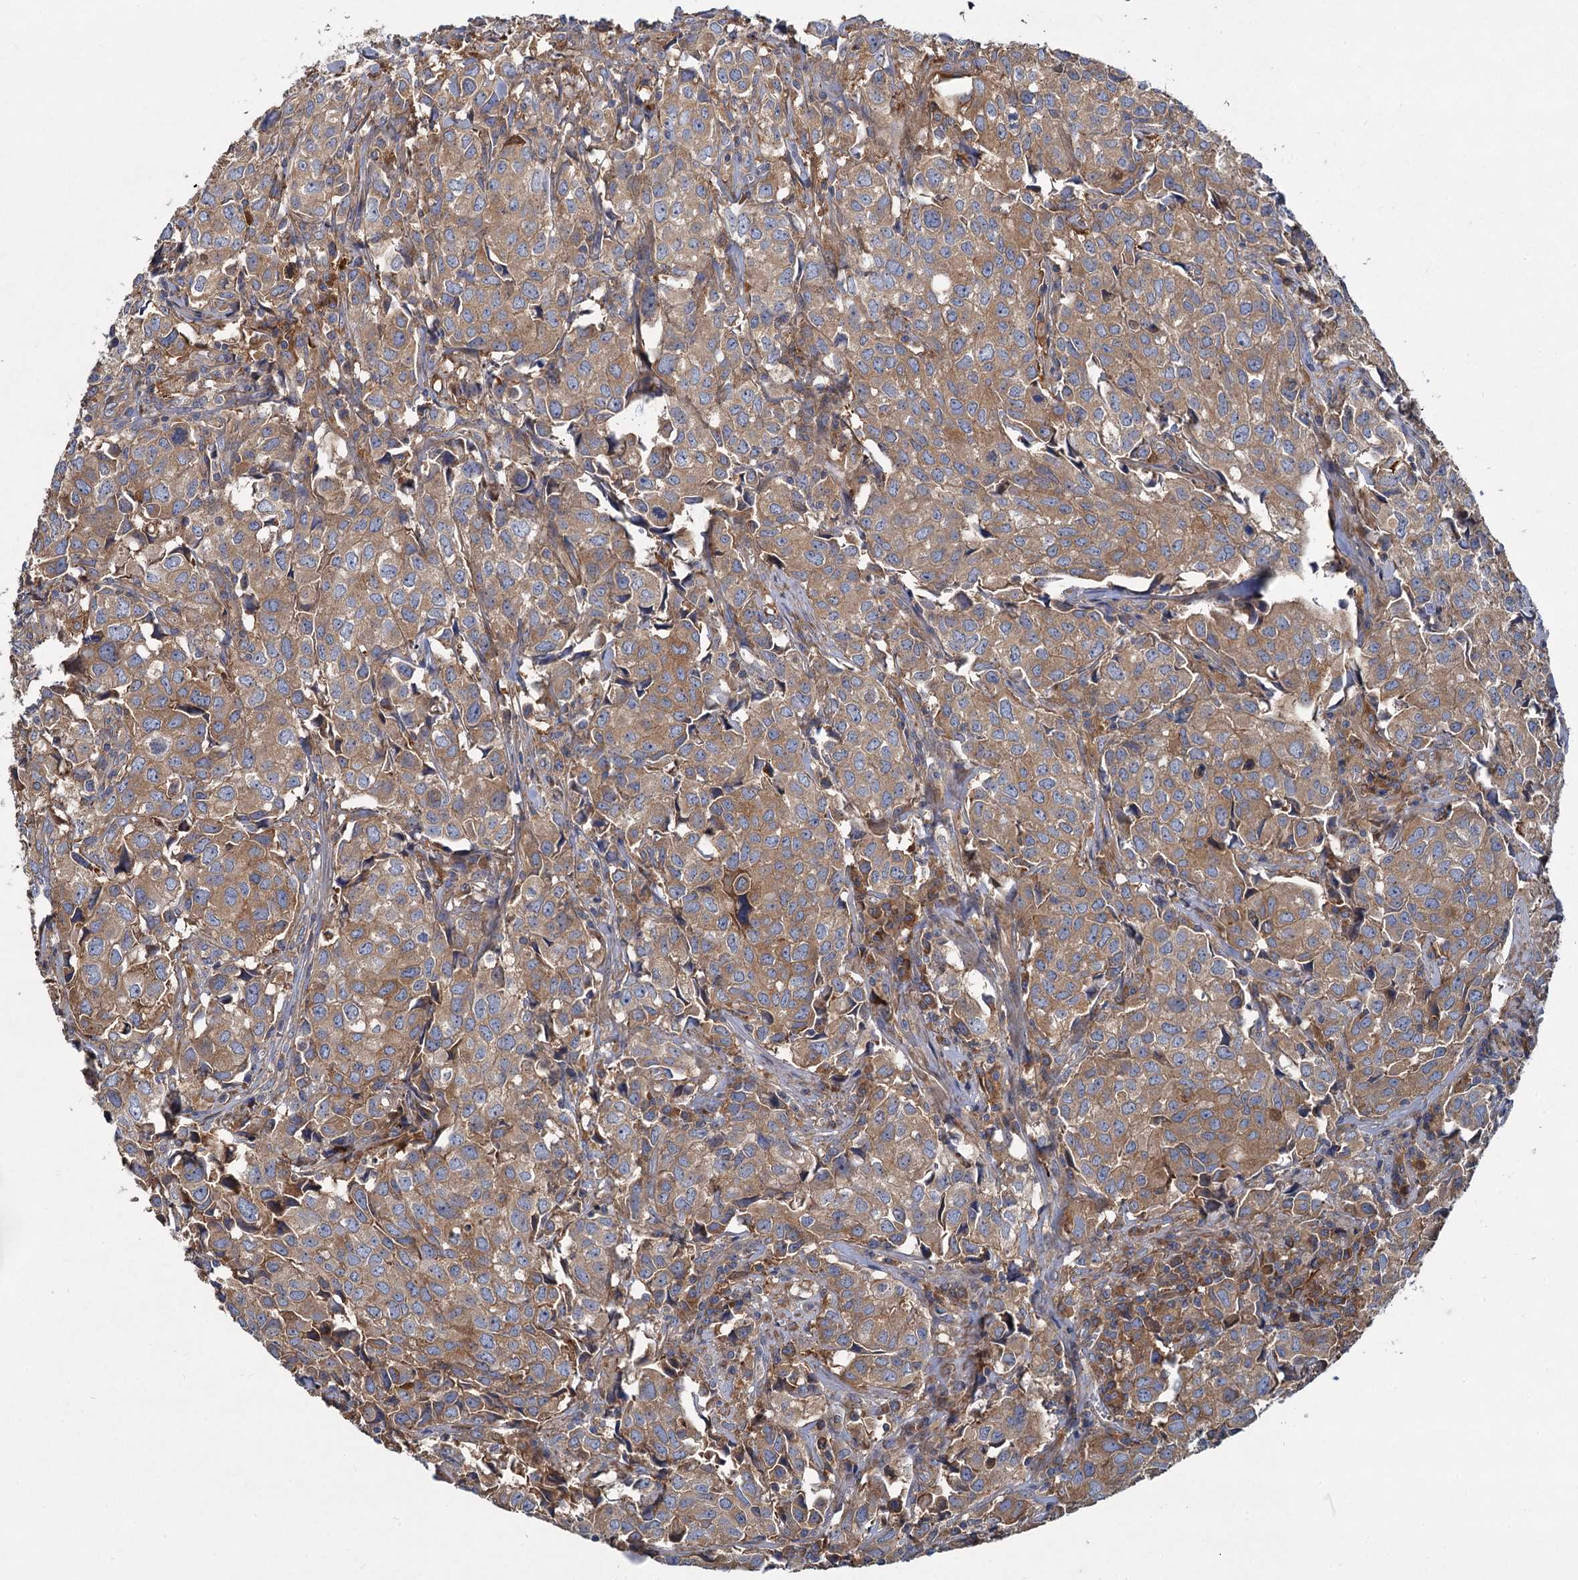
{"staining": {"intensity": "moderate", "quantity": ">75%", "location": "cytoplasmic/membranous"}, "tissue": "urothelial cancer", "cell_type": "Tumor cells", "image_type": "cancer", "snomed": [{"axis": "morphology", "description": "Urothelial carcinoma, High grade"}, {"axis": "topography", "description": "Urinary bladder"}], "caption": "Tumor cells exhibit moderate cytoplasmic/membranous staining in about >75% of cells in urothelial carcinoma (high-grade). (Stains: DAB in brown, nuclei in blue, Microscopy: brightfield microscopy at high magnification).", "gene": "ALKBH7", "patient": {"sex": "female", "age": 75}}